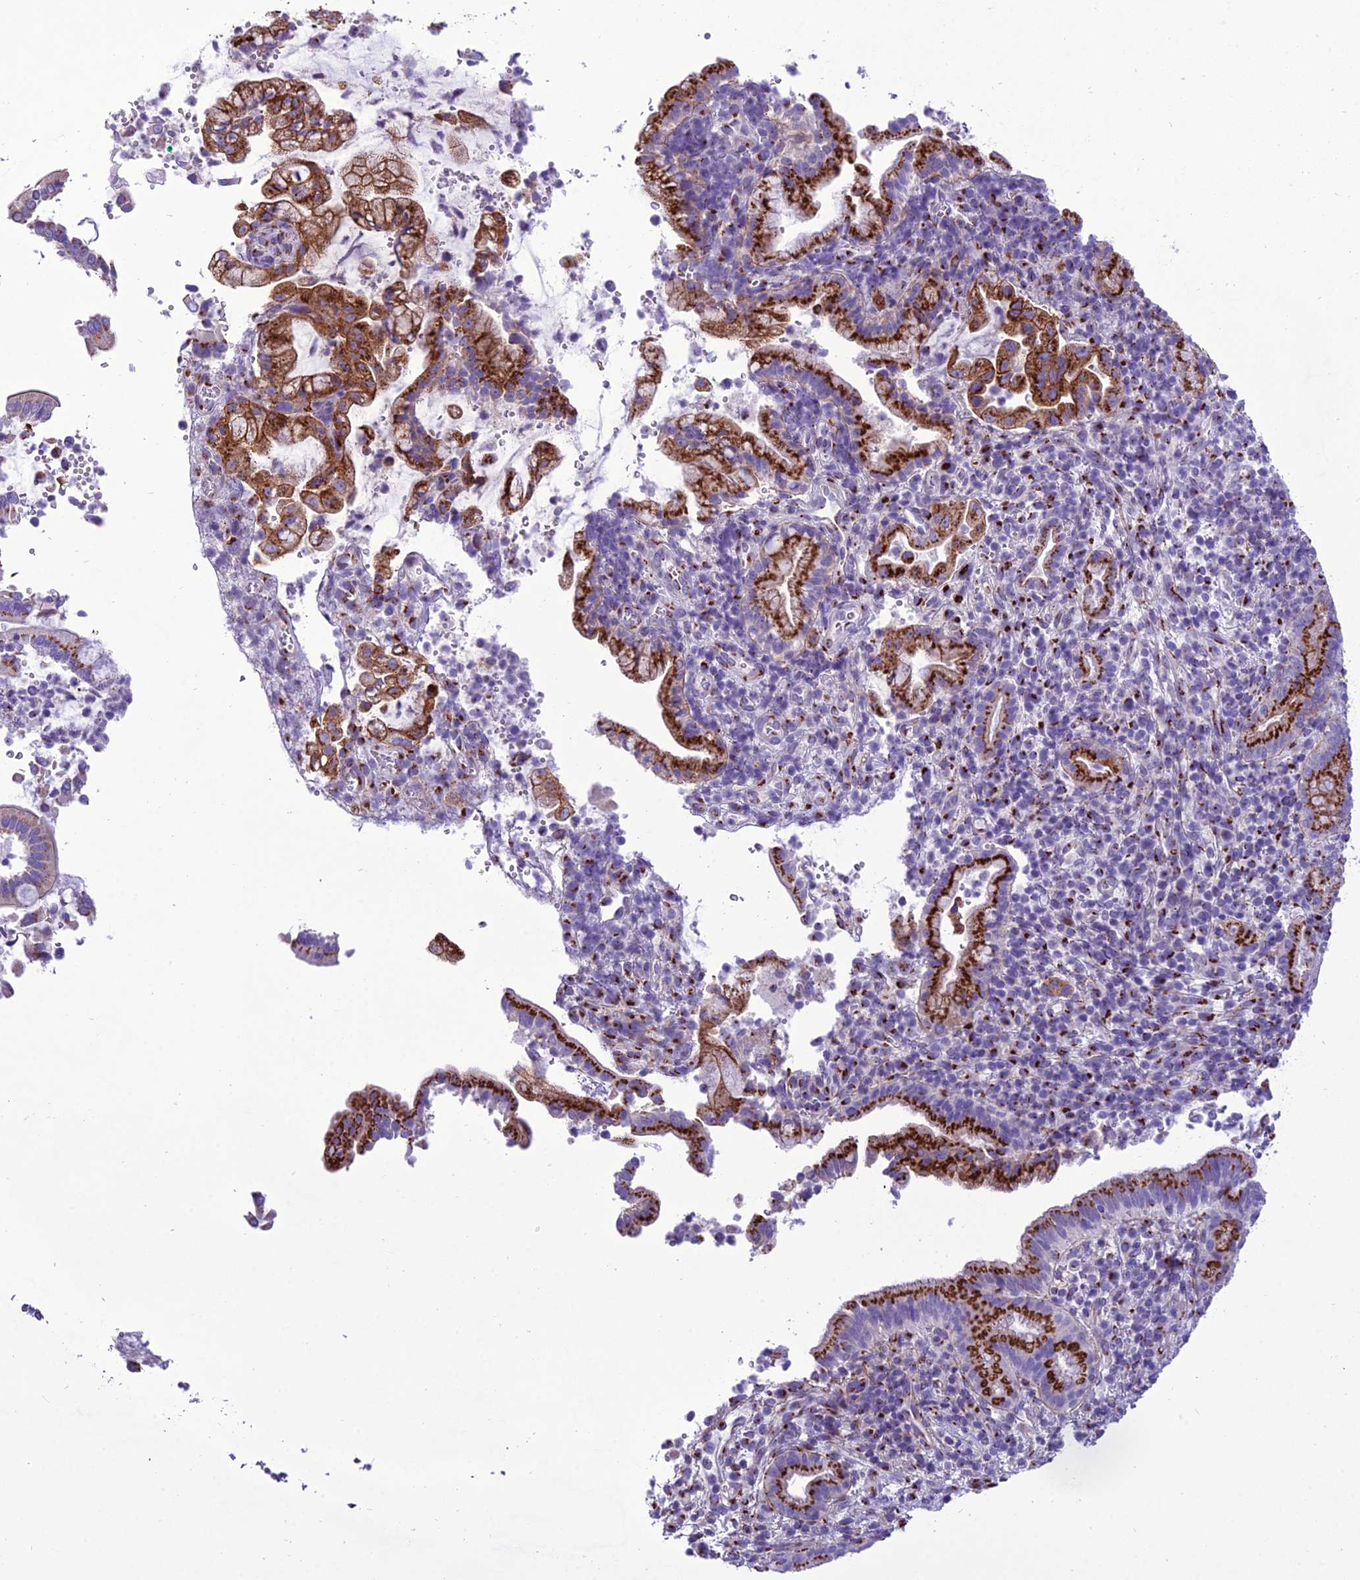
{"staining": {"intensity": "strong", "quantity": ">75%", "location": "cytoplasmic/membranous"}, "tissue": "pancreatic cancer", "cell_type": "Tumor cells", "image_type": "cancer", "snomed": [{"axis": "morphology", "description": "Normal tissue, NOS"}, {"axis": "morphology", "description": "Adenocarcinoma, NOS"}, {"axis": "topography", "description": "Pancreas"}], "caption": "Pancreatic adenocarcinoma stained with a protein marker exhibits strong staining in tumor cells.", "gene": "GOLM2", "patient": {"sex": "female", "age": 55}}